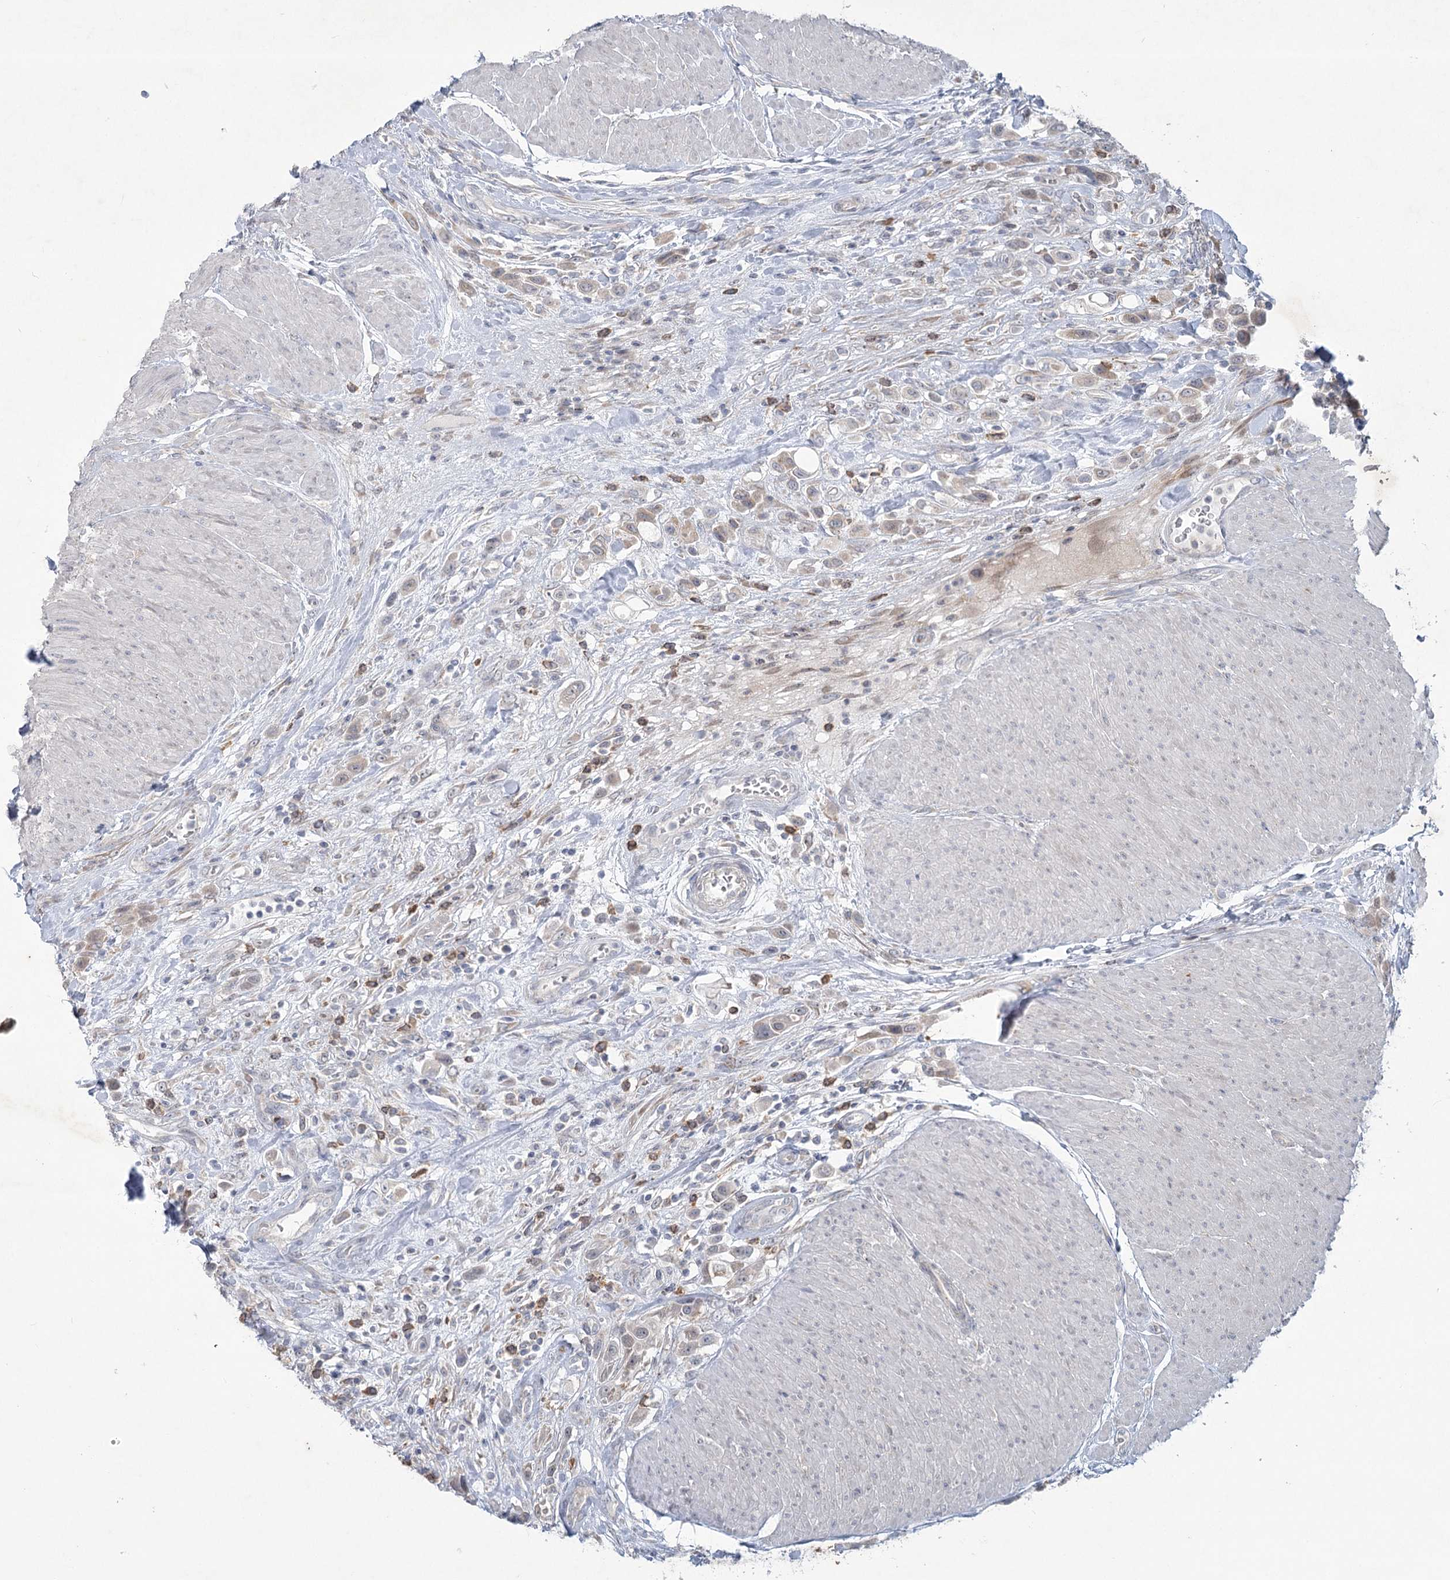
{"staining": {"intensity": "negative", "quantity": "none", "location": "none"}, "tissue": "urothelial cancer", "cell_type": "Tumor cells", "image_type": "cancer", "snomed": [{"axis": "morphology", "description": "Urothelial carcinoma, High grade"}, {"axis": "topography", "description": "Urinary bladder"}], "caption": "This image is of urothelial cancer stained with IHC to label a protein in brown with the nuclei are counter-stained blue. There is no expression in tumor cells.", "gene": "PLA2G12A", "patient": {"sex": "male", "age": 50}}